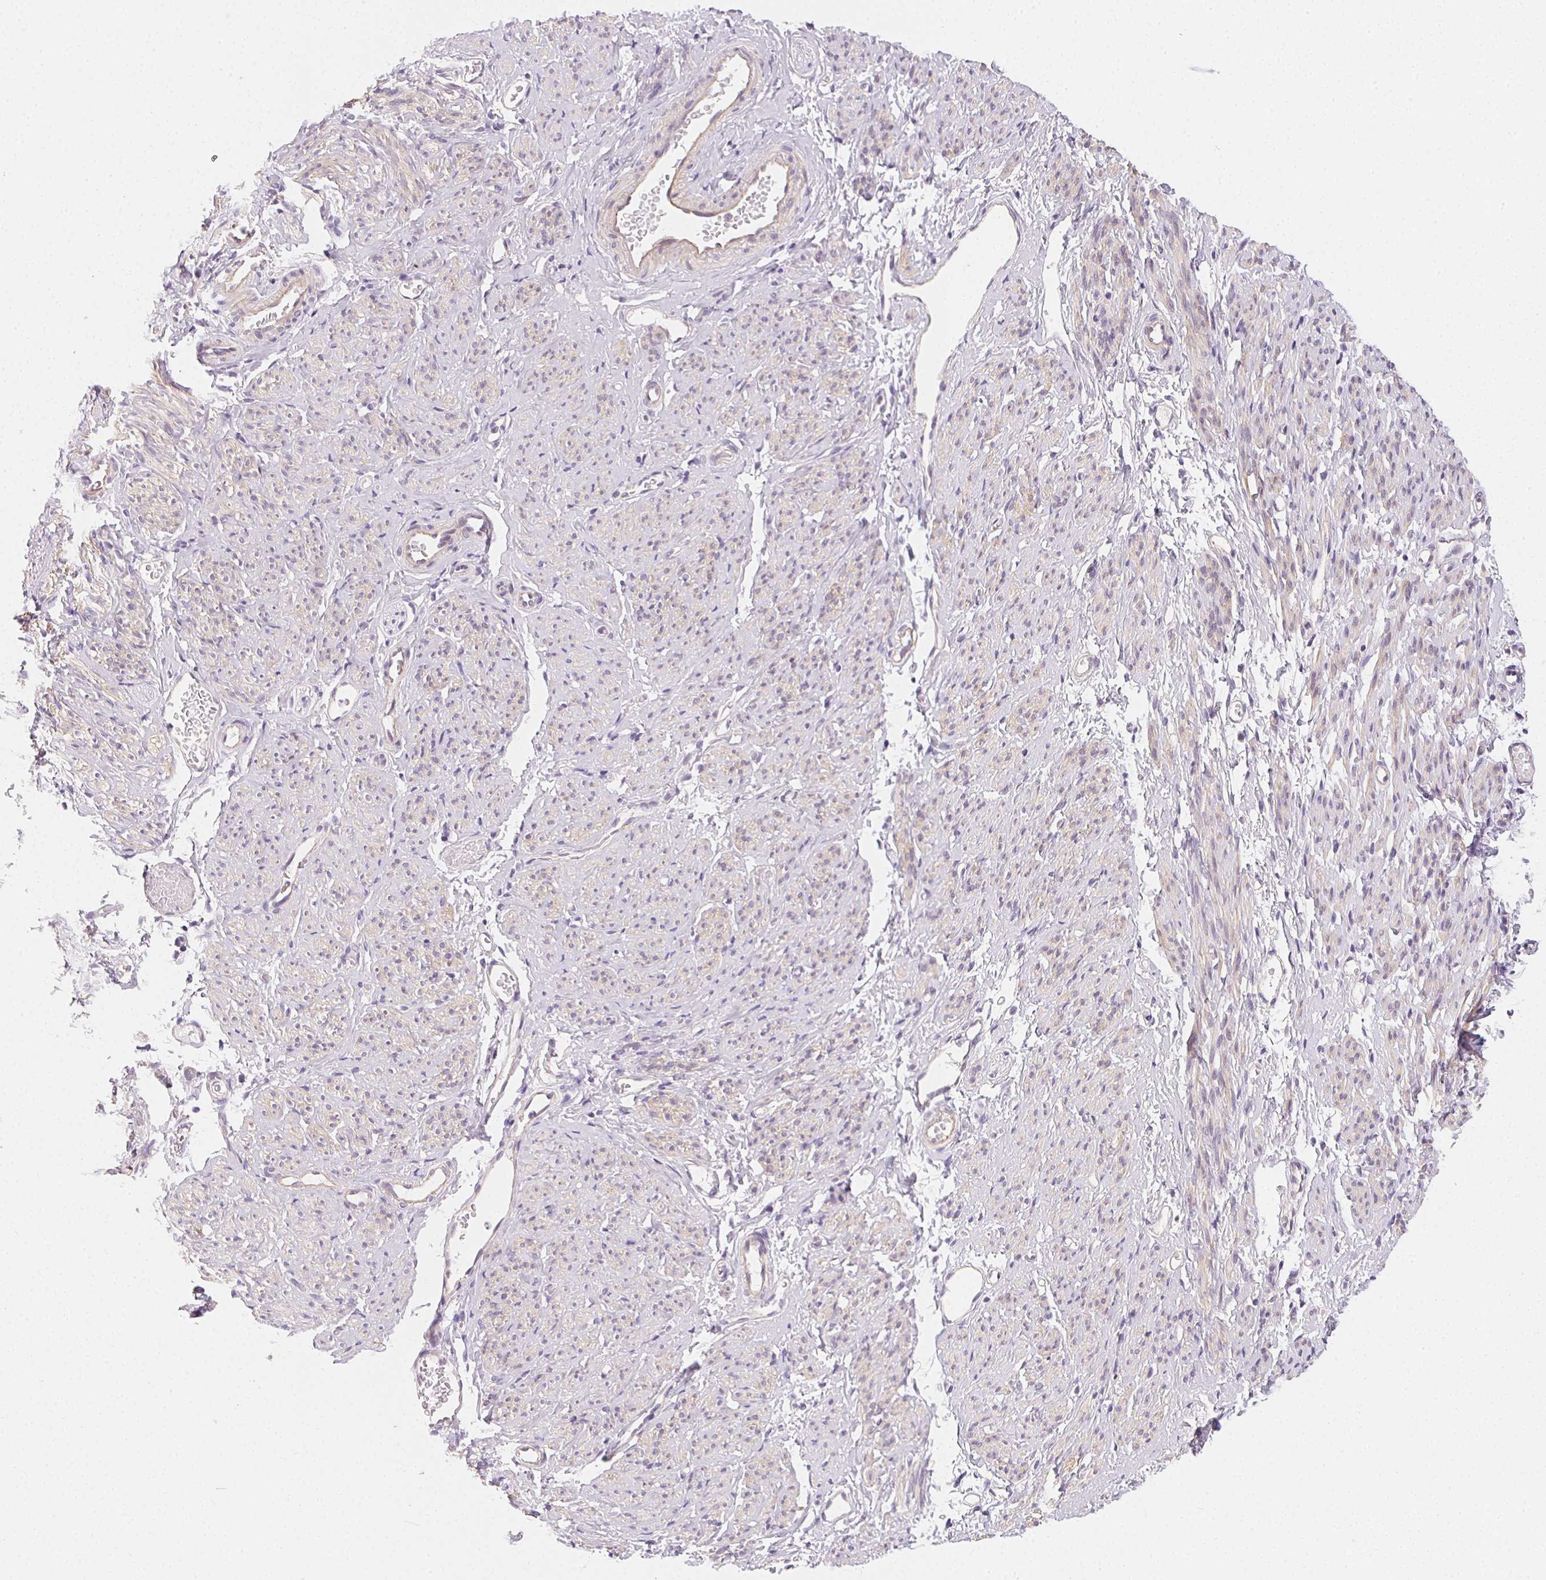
{"staining": {"intensity": "moderate", "quantity": "25%-75%", "location": "cytoplasmic/membranous"}, "tissue": "smooth muscle", "cell_type": "Smooth muscle cells", "image_type": "normal", "snomed": [{"axis": "morphology", "description": "Normal tissue, NOS"}, {"axis": "topography", "description": "Smooth muscle"}], "caption": "Protein staining of benign smooth muscle exhibits moderate cytoplasmic/membranous staining in about 25%-75% of smooth muscle cells.", "gene": "CSN1S1", "patient": {"sex": "female", "age": 65}}